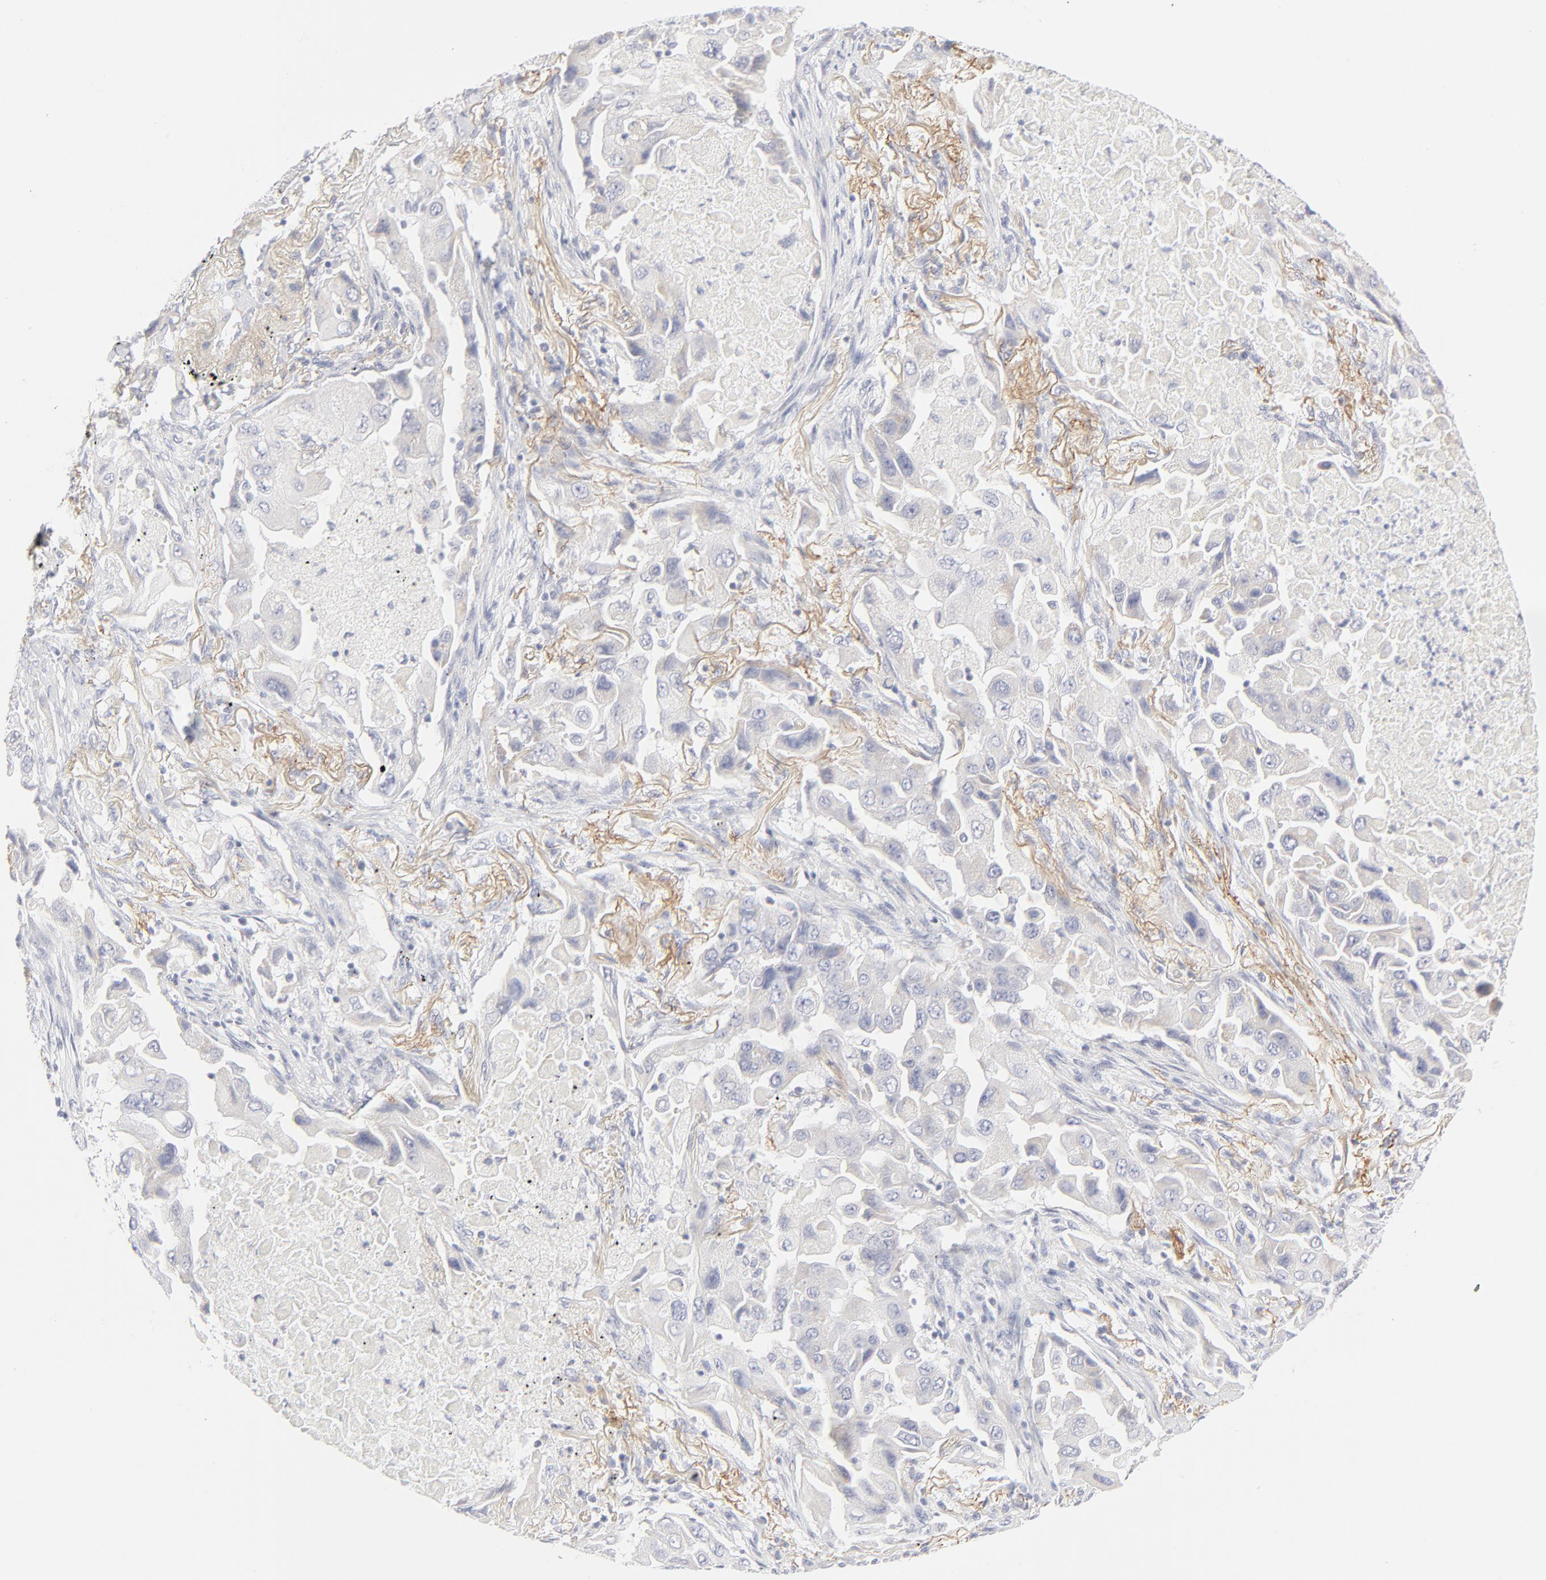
{"staining": {"intensity": "negative", "quantity": "none", "location": "none"}, "tissue": "lung cancer", "cell_type": "Tumor cells", "image_type": "cancer", "snomed": [{"axis": "morphology", "description": "Adenocarcinoma, NOS"}, {"axis": "topography", "description": "Lung"}], "caption": "Image shows no protein staining in tumor cells of lung adenocarcinoma tissue.", "gene": "NPNT", "patient": {"sex": "female", "age": 65}}